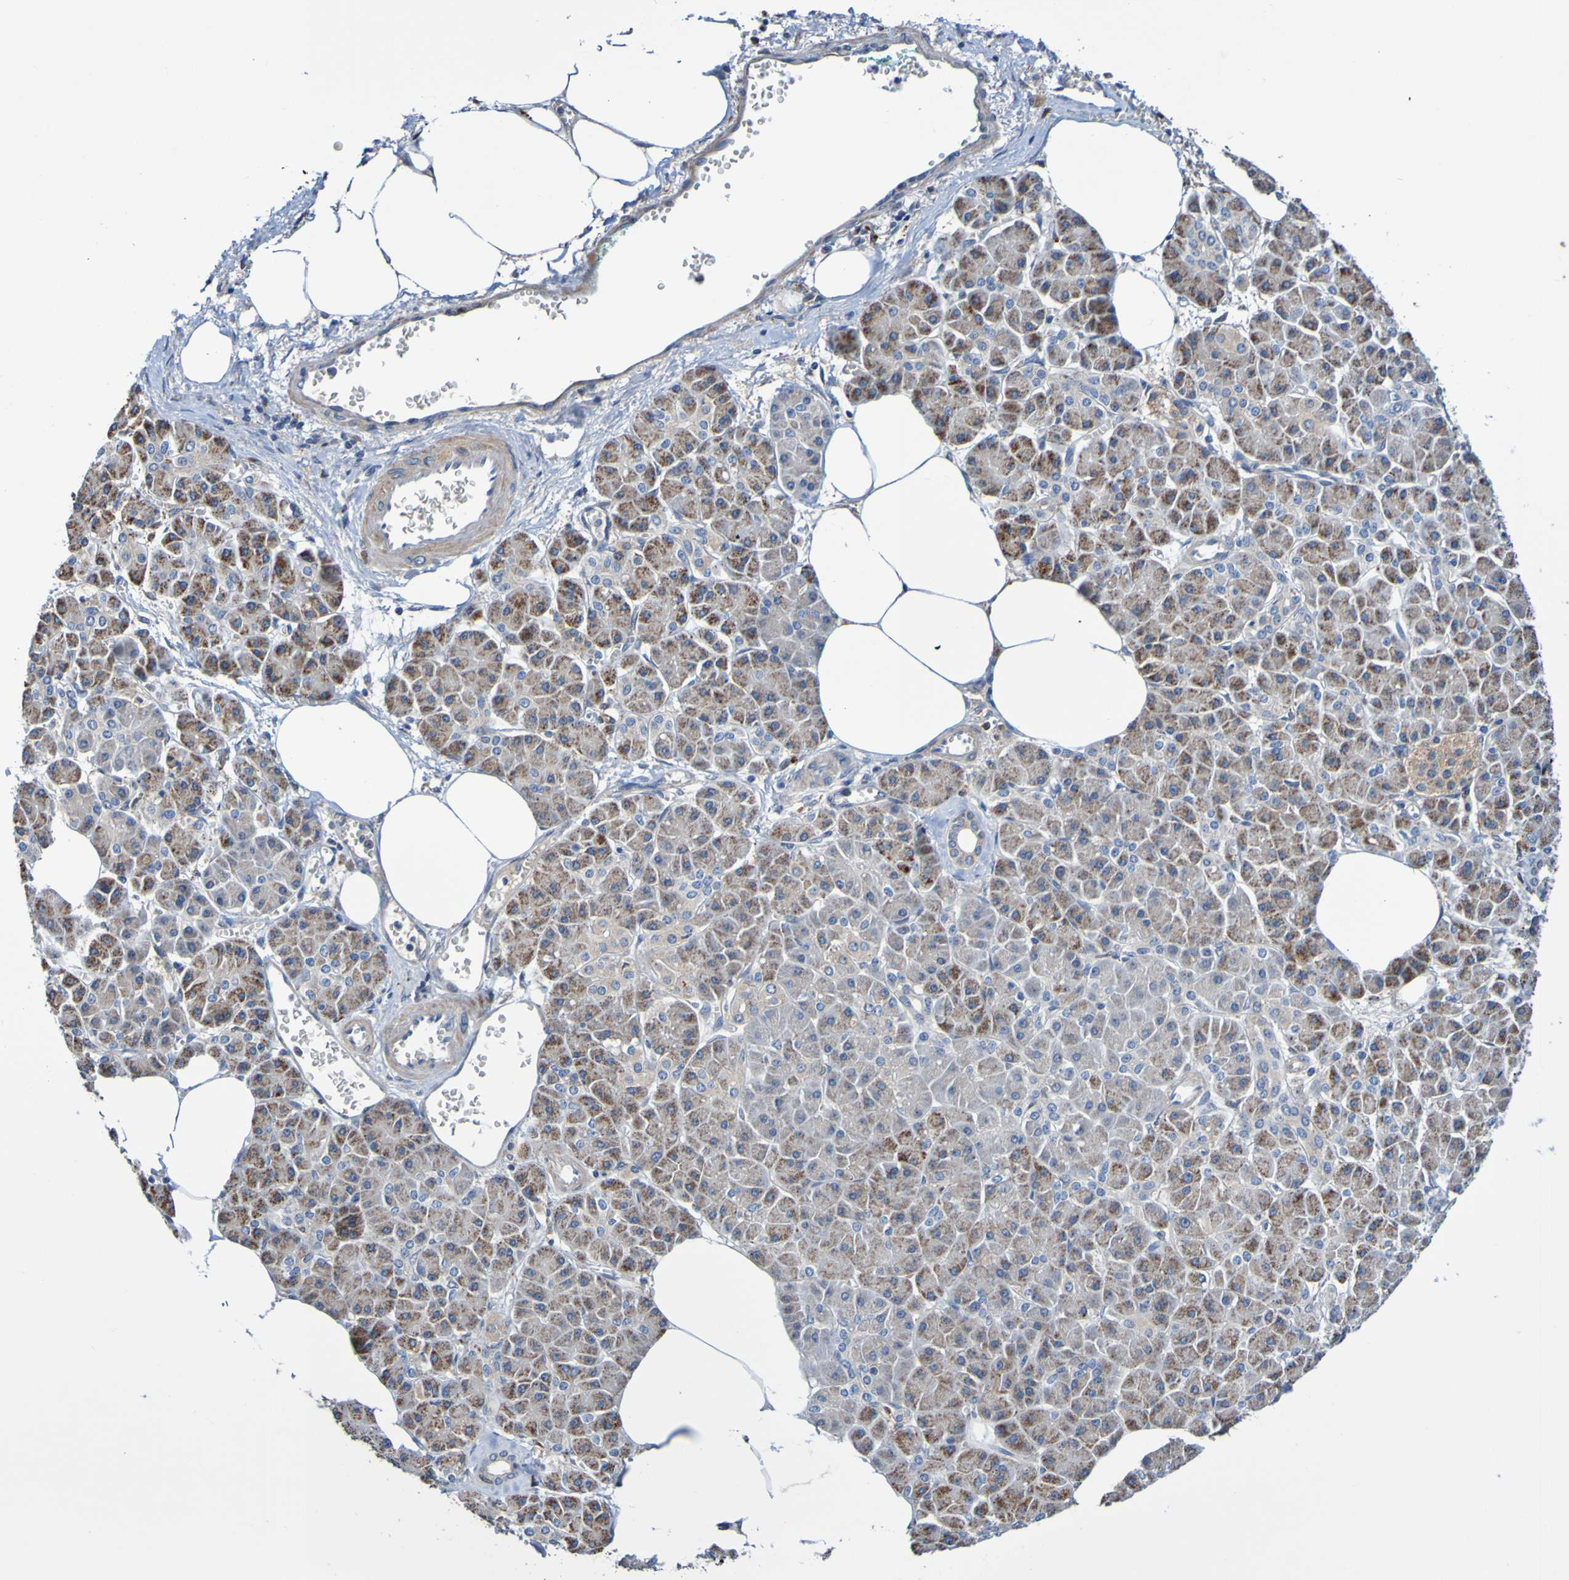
{"staining": {"intensity": "moderate", "quantity": ">75%", "location": "cytoplasmic/membranous"}, "tissue": "pancreatic cancer", "cell_type": "Tumor cells", "image_type": "cancer", "snomed": [{"axis": "morphology", "description": "Adenocarcinoma, NOS"}, {"axis": "topography", "description": "Pancreas"}], "caption": "Adenocarcinoma (pancreatic) stained for a protein exhibits moderate cytoplasmic/membranous positivity in tumor cells. (DAB (3,3'-diaminobenzidine) IHC with brightfield microscopy, high magnification).", "gene": "METAP2", "patient": {"sex": "female", "age": 70}}